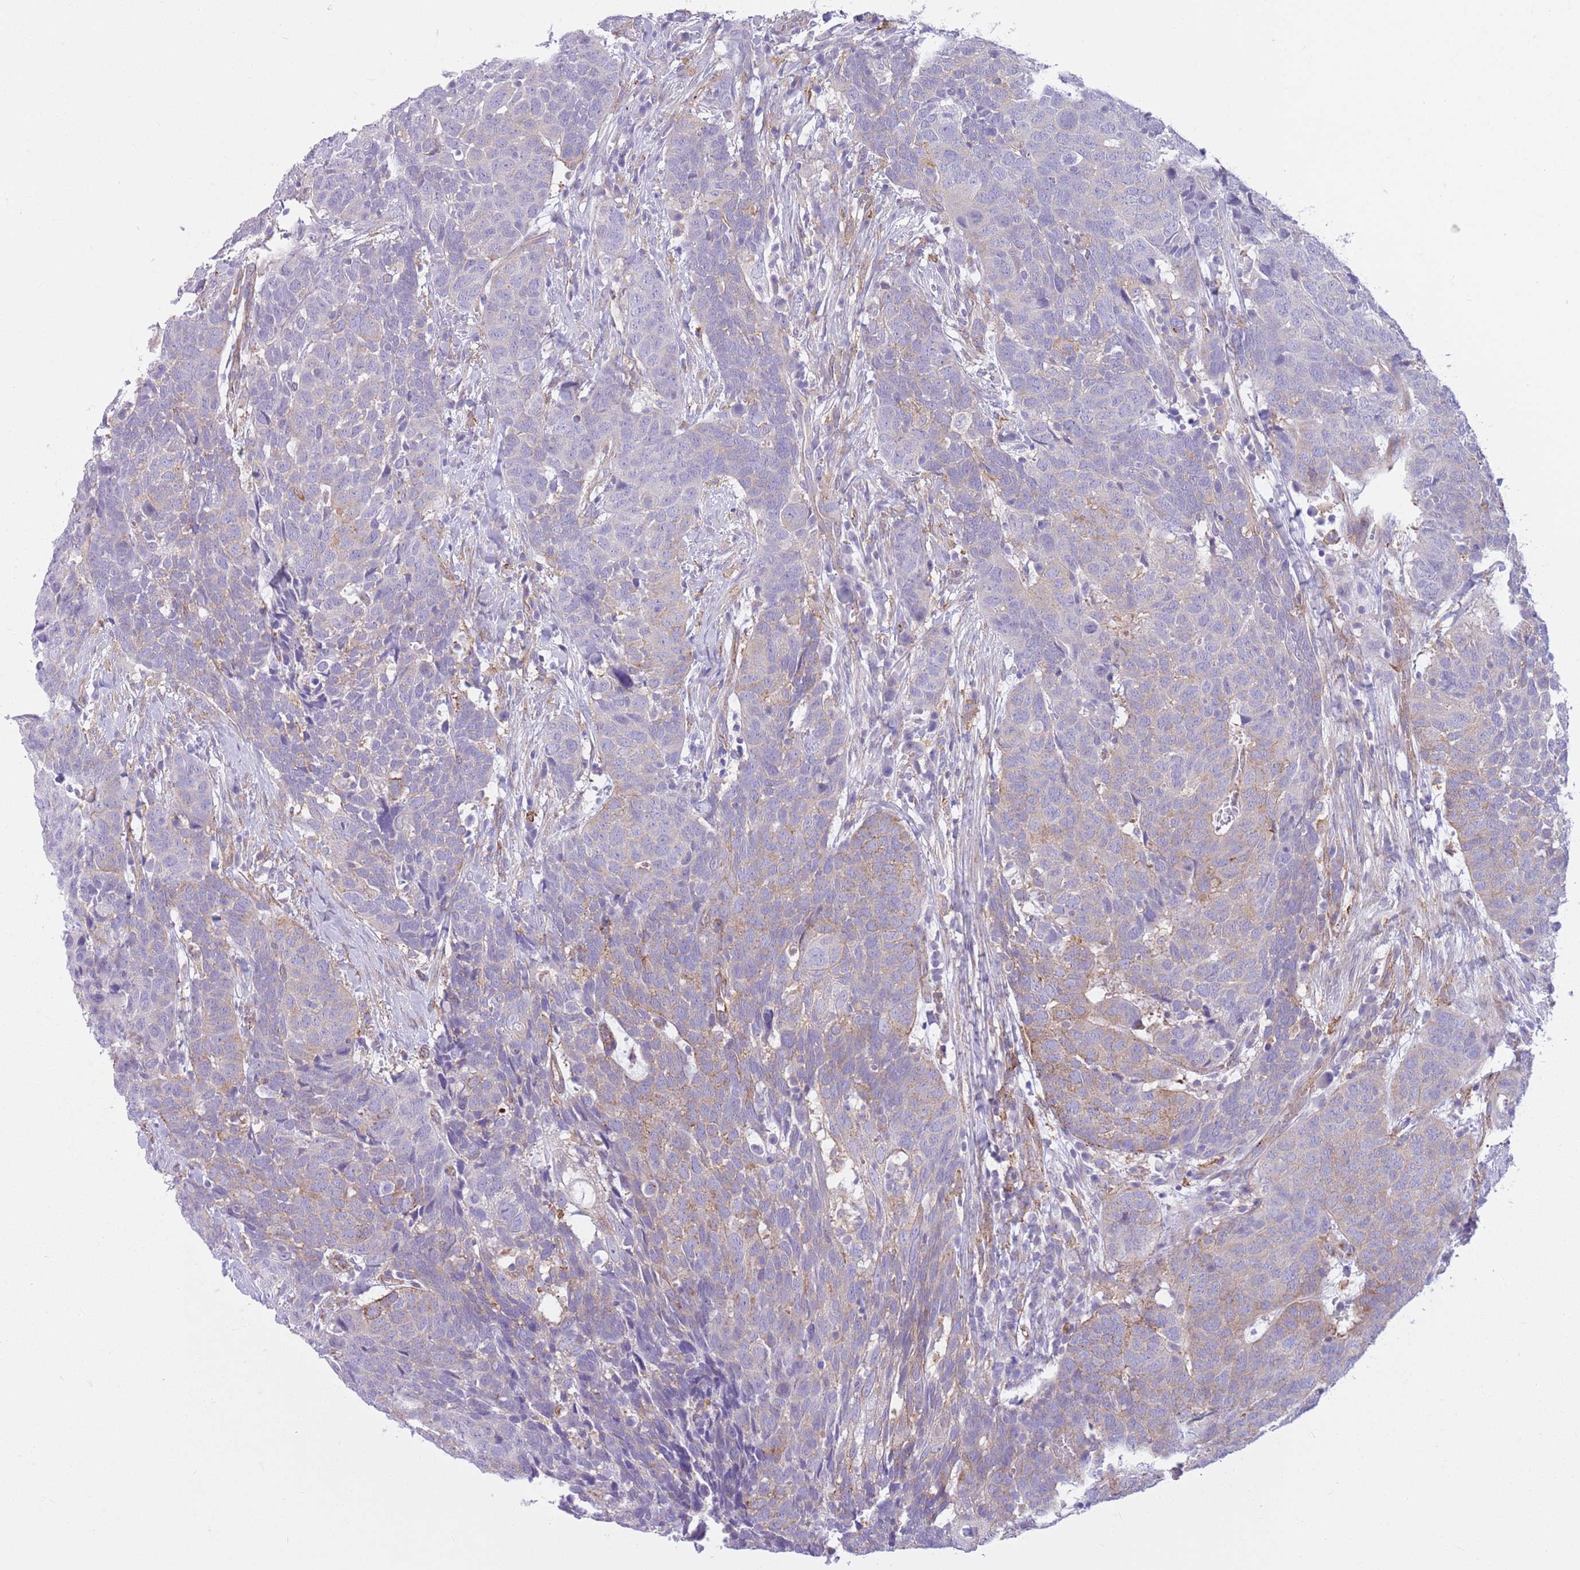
{"staining": {"intensity": "weak", "quantity": "<25%", "location": "cytoplasmic/membranous"}, "tissue": "head and neck cancer", "cell_type": "Tumor cells", "image_type": "cancer", "snomed": [{"axis": "morphology", "description": "Squamous cell carcinoma, NOS"}, {"axis": "topography", "description": "Head-Neck"}], "caption": "A photomicrograph of human squamous cell carcinoma (head and neck) is negative for staining in tumor cells.", "gene": "SNX6", "patient": {"sex": "male", "age": 66}}